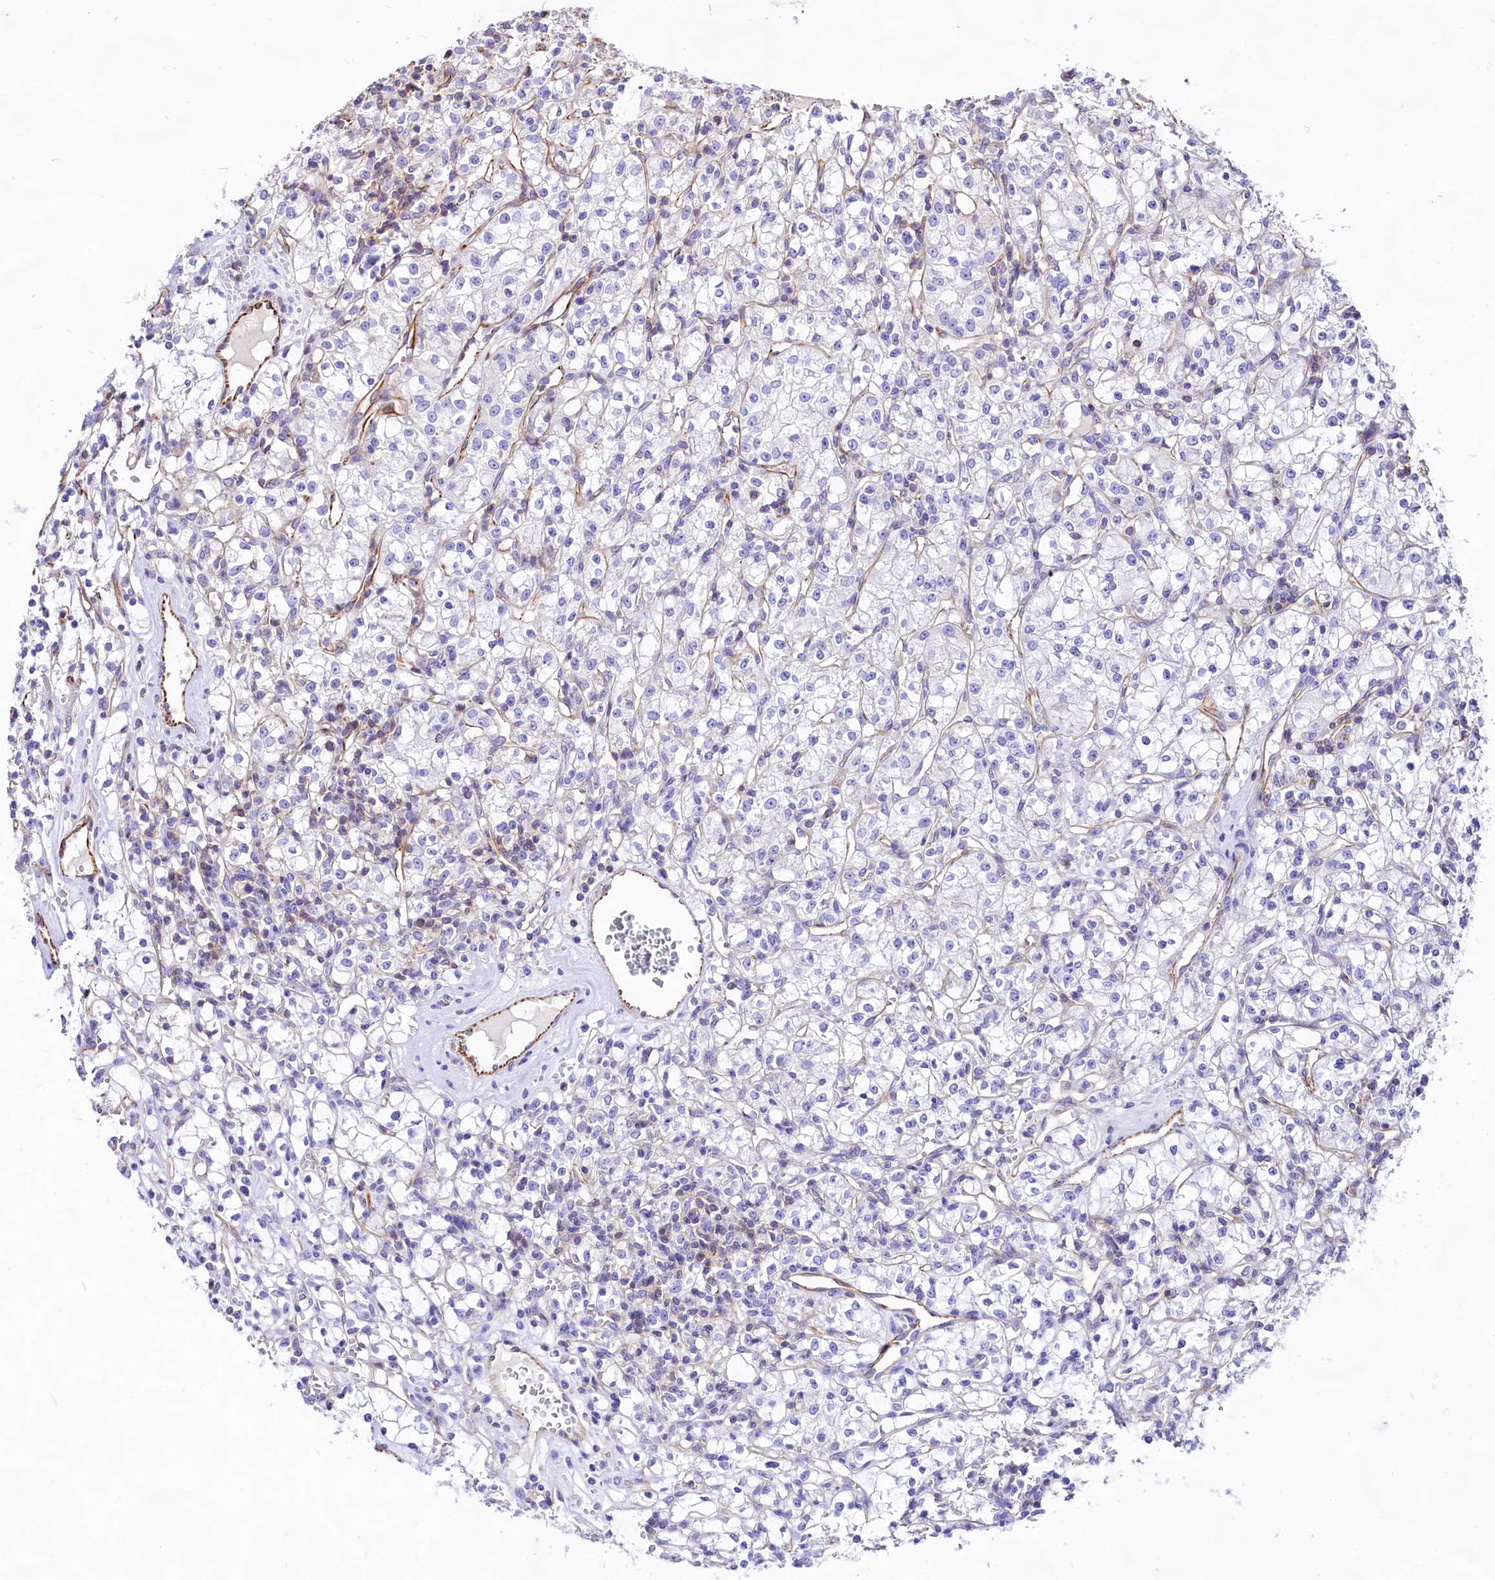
{"staining": {"intensity": "negative", "quantity": "none", "location": "none"}, "tissue": "renal cancer", "cell_type": "Tumor cells", "image_type": "cancer", "snomed": [{"axis": "morphology", "description": "Adenocarcinoma, NOS"}, {"axis": "topography", "description": "Kidney"}], "caption": "The IHC micrograph has no significant staining in tumor cells of renal adenocarcinoma tissue.", "gene": "CD99", "patient": {"sex": "female", "age": 59}}